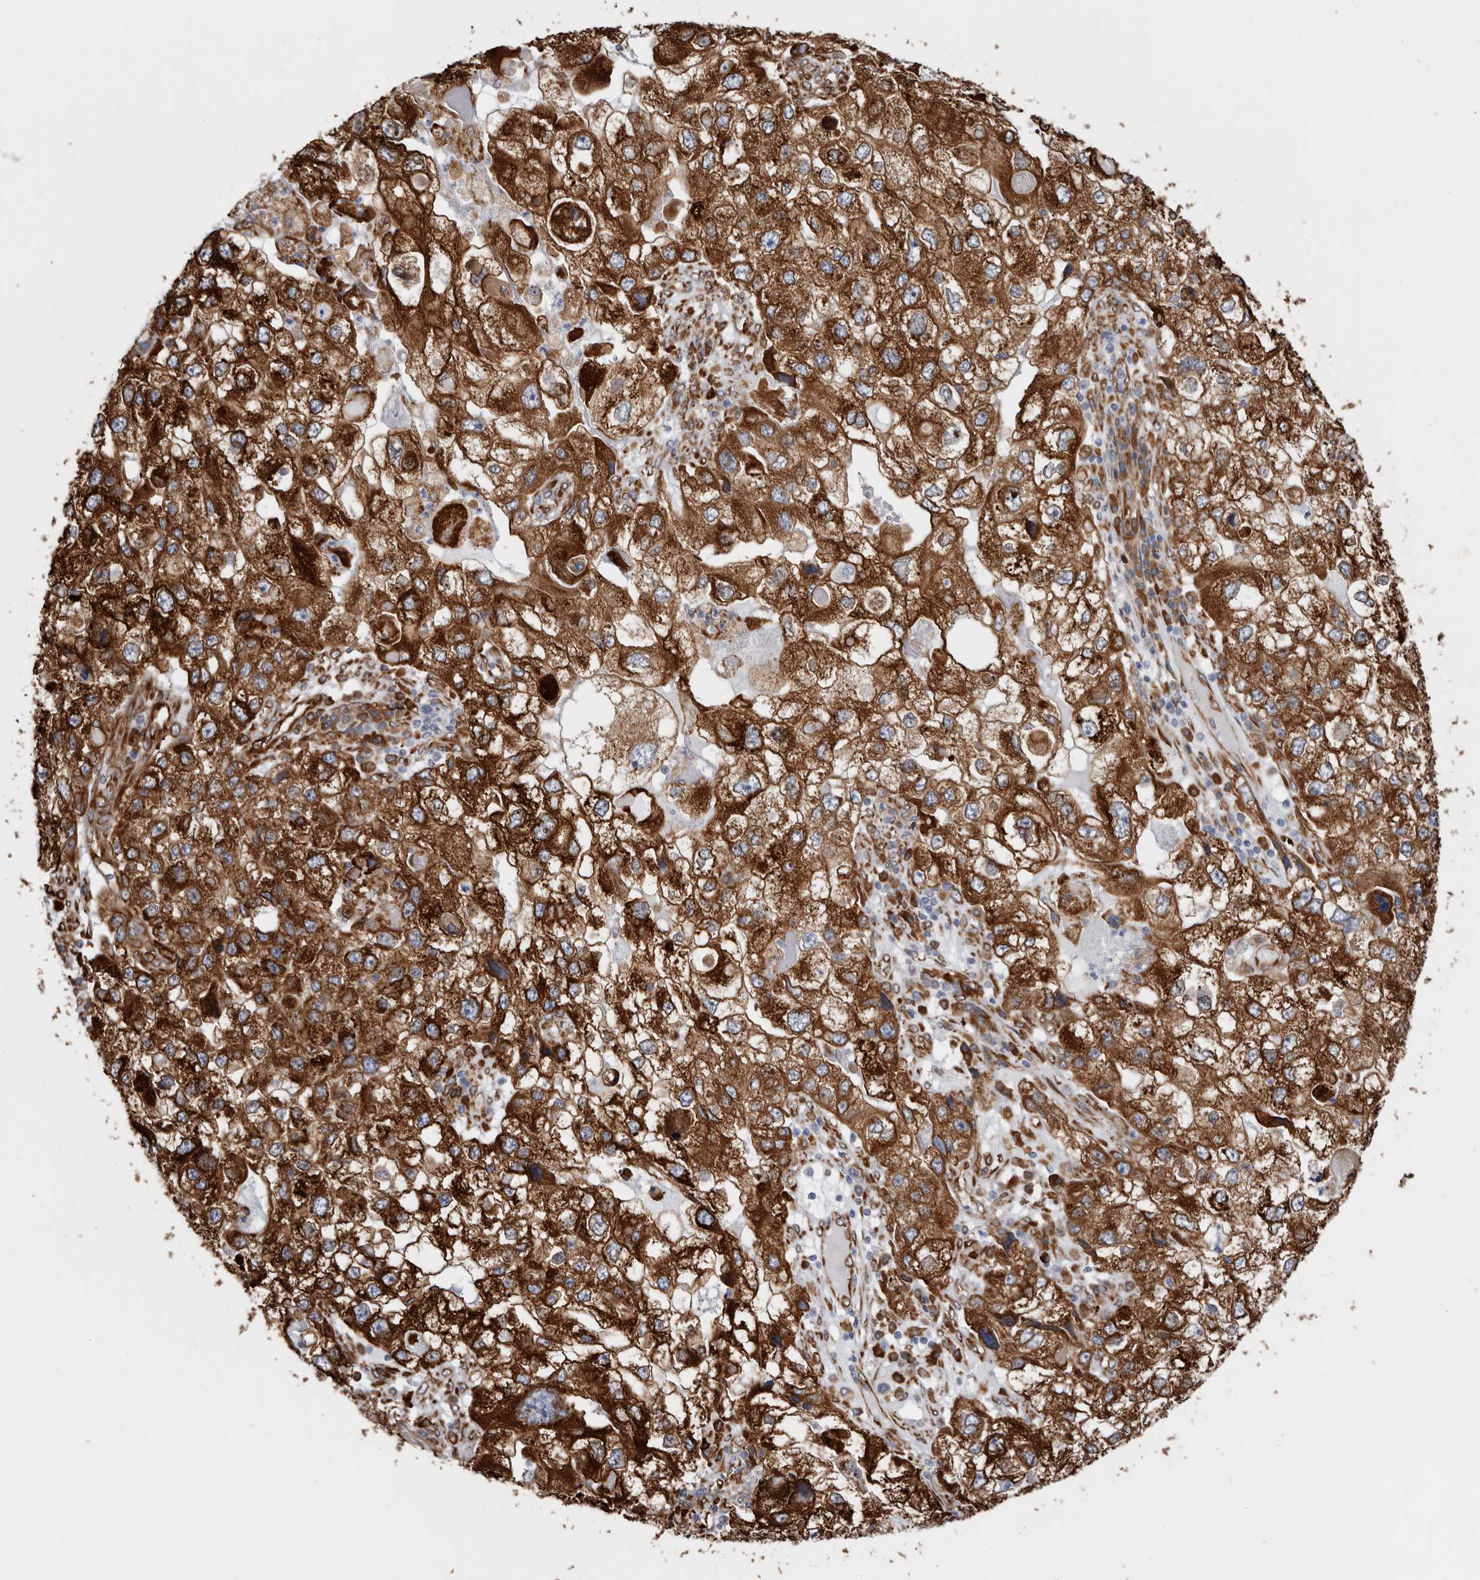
{"staining": {"intensity": "strong", "quantity": ">75%", "location": "cytoplasmic/membranous"}, "tissue": "endometrial cancer", "cell_type": "Tumor cells", "image_type": "cancer", "snomed": [{"axis": "morphology", "description": "Adenocarcinoma, NOS"}, {"axis": "topography", "description": "Endometrium"}], "caption": "The photomicrograph exhibits a brown stain indicating the presence of a protein in the cytoplasmic/membranous of tumor cells in adenocarcinoma (endometrial). (brown staining indicates protein expression, while blue staining denotes nuclei).", "gene": "SEMA3E", "patient": {"sex": "female", "age": 49}}